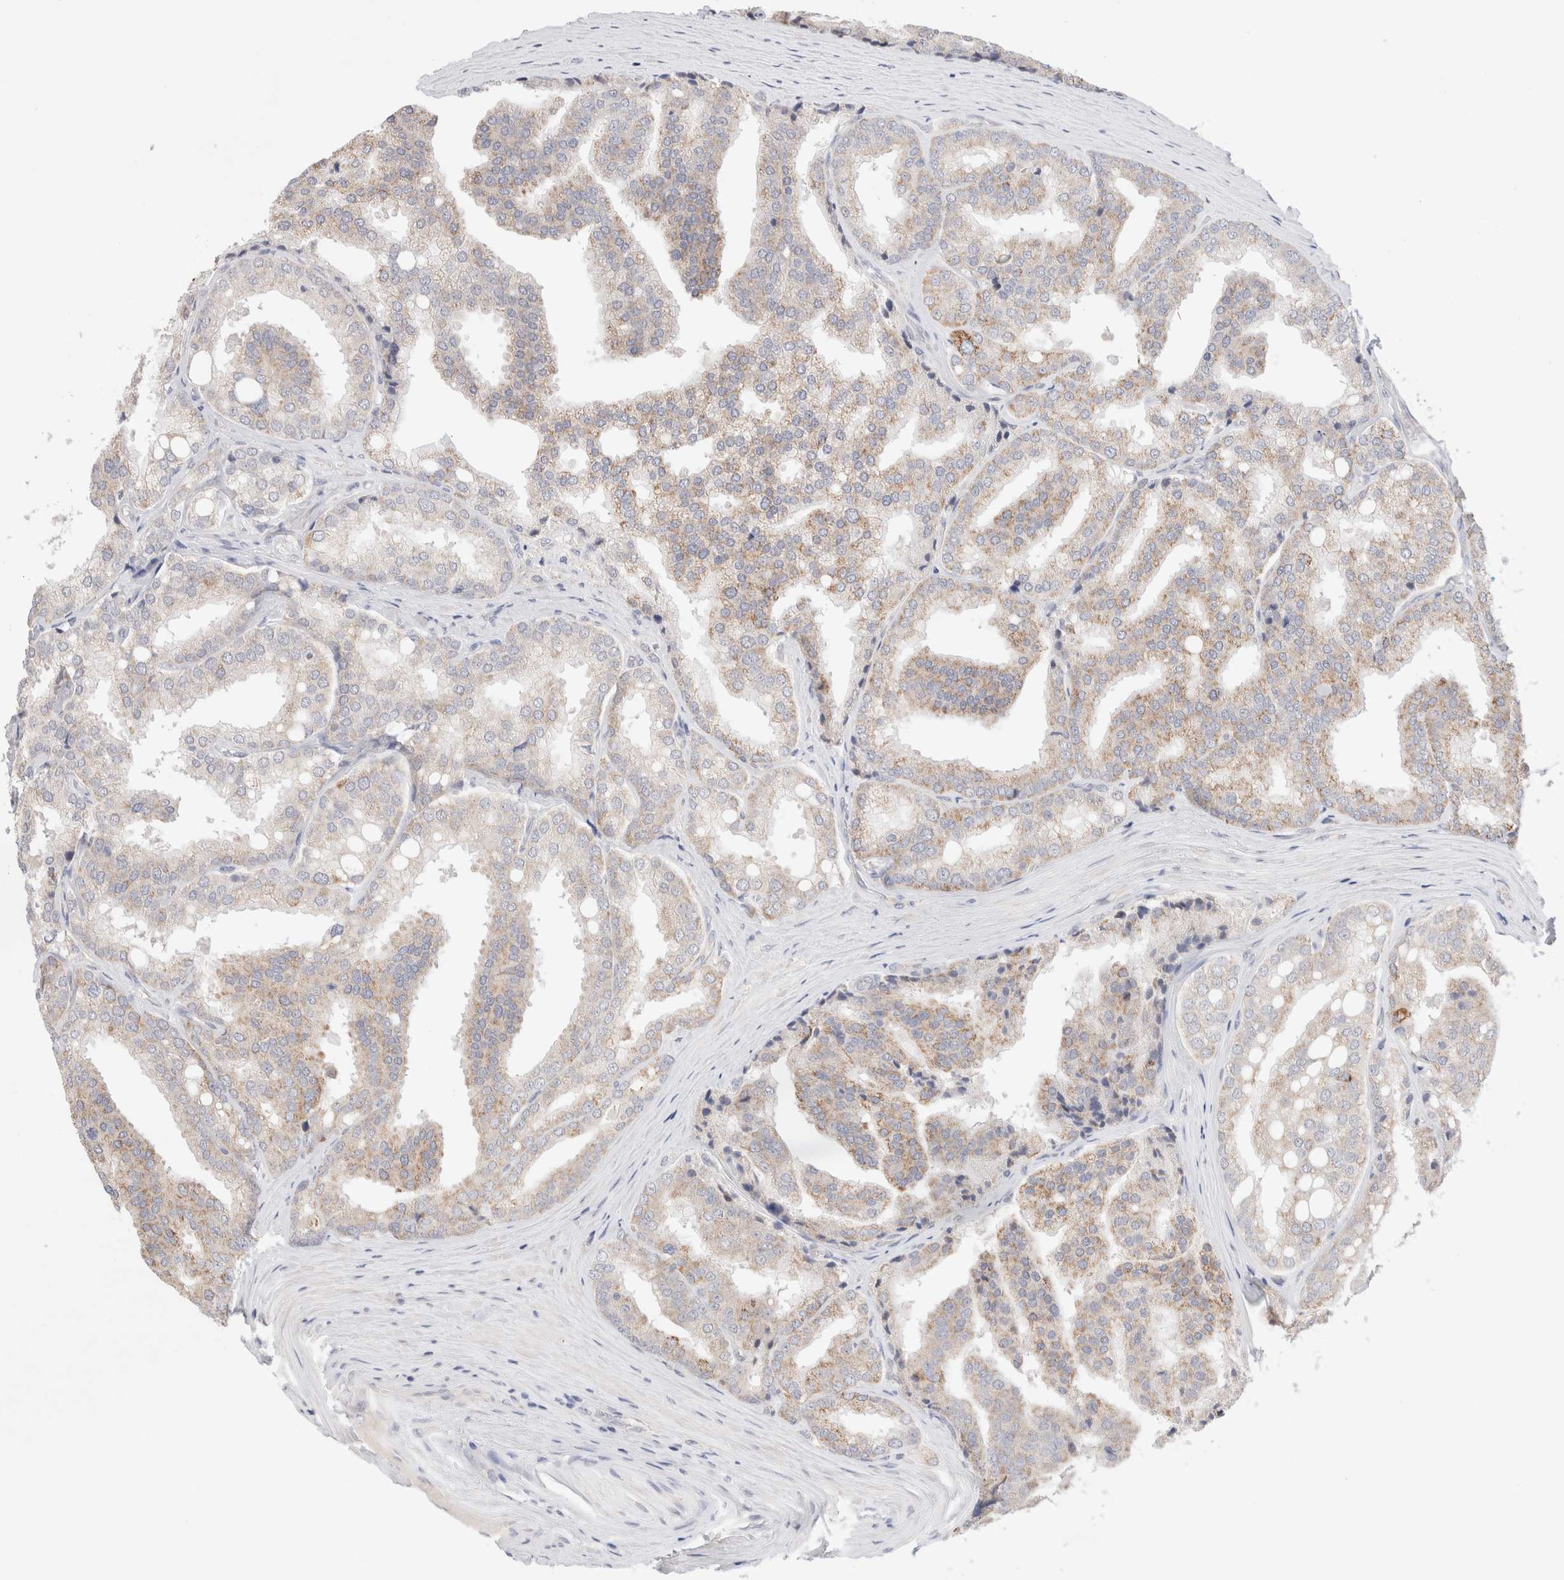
{"staining": {"intensity": "moderate", "quantity": "25%-75%", "location": "cytoplasmic/membranous"}, "tissue": "prostate cancer", "cell_type": "Tumor cells", "image_type": "cancer", "snomed": [{"axis": "morphology", "description": "Adenocarcinoma, High grade"}, {"axis": "topography", "description": "Prostate"}], "caption": "Immunohistochemistry (IHC) photomicrograph of neoplastic tissue: human adenocarcinoma (high-grade) (prostate) stained using immunohistochemistry (IHC) displays medium levels of moderate protein expression localized specifically in the cytoplasmic/membranous of tumor cells, appearing as a cytoplasmic/membranous brown color.", "gene": "SPATA20", "patient": {"sex": "male", "age": 50}}